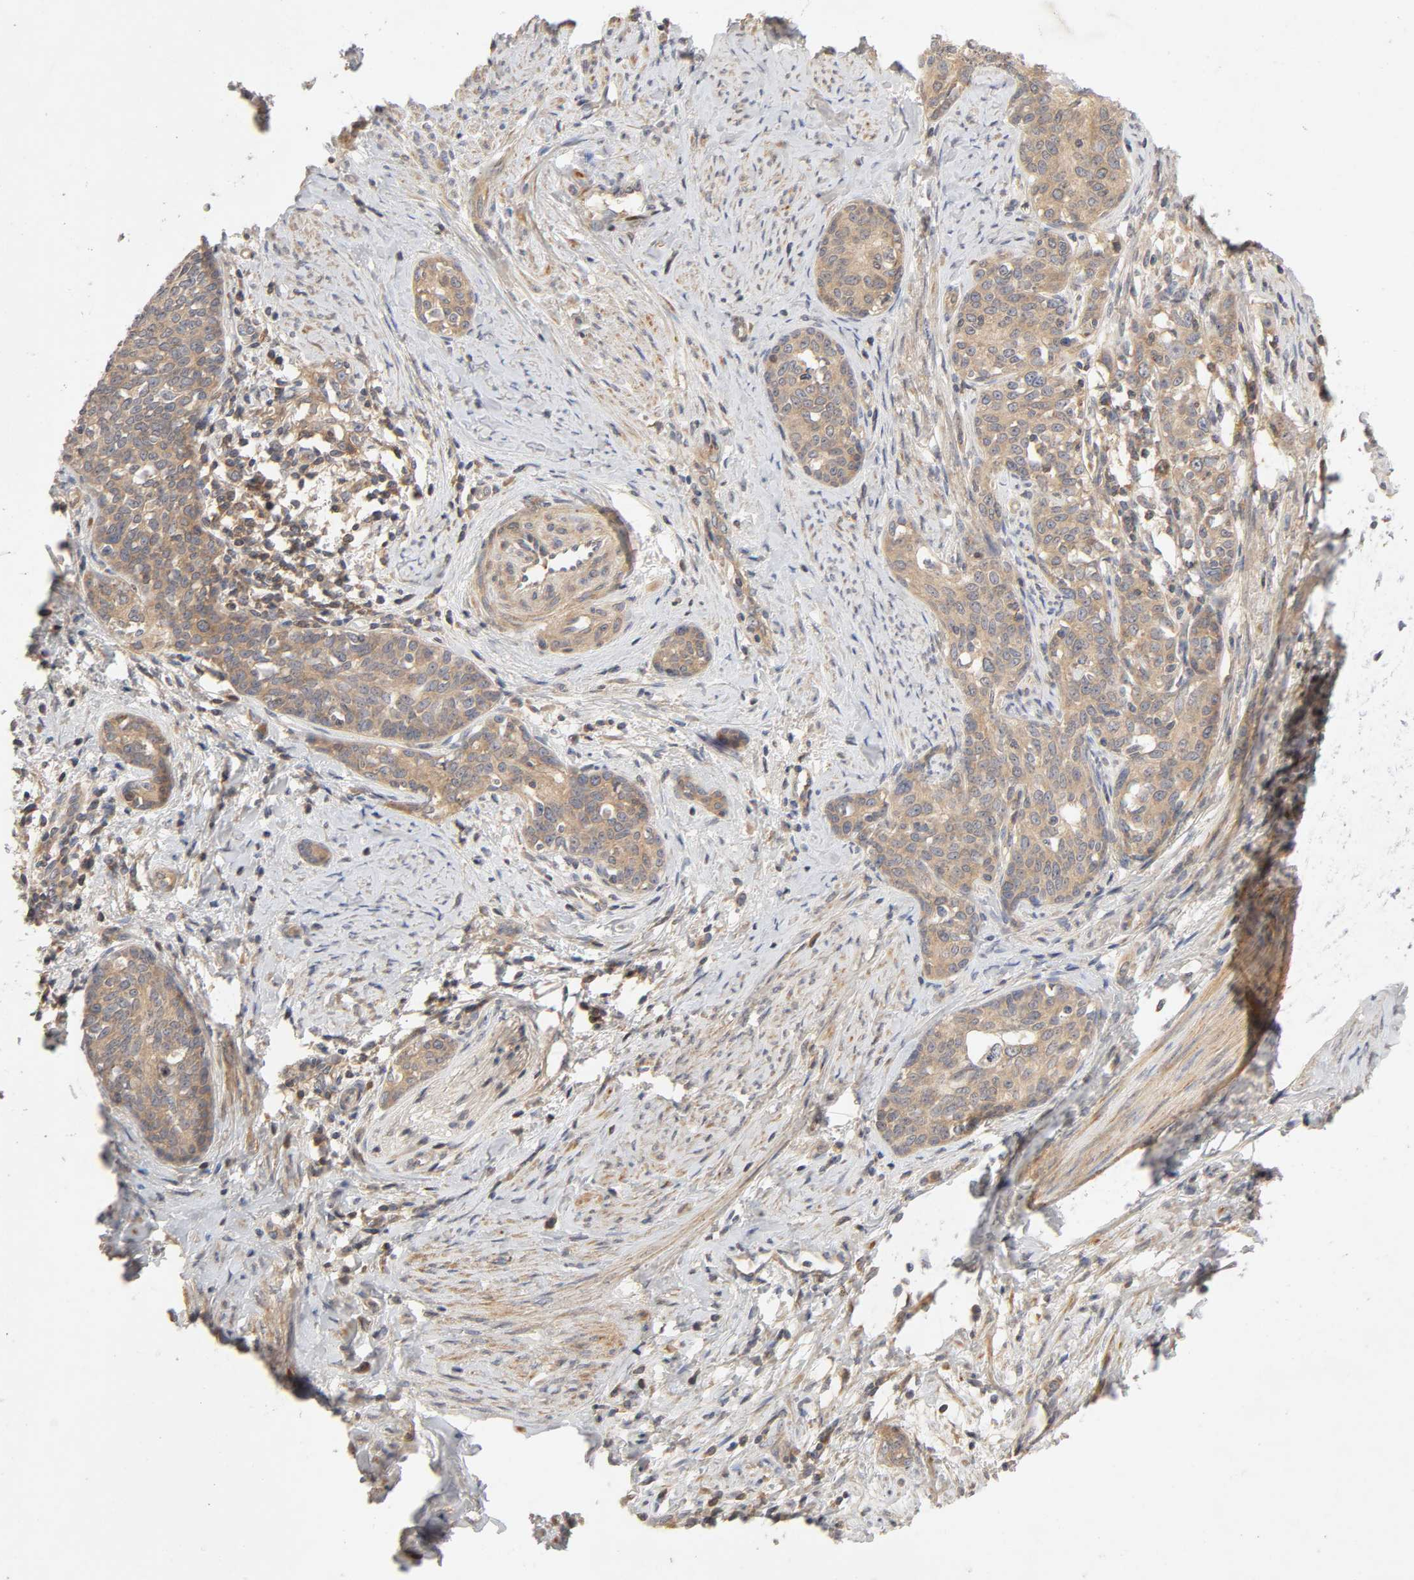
{"staining": {"intensity": "moderate", "quantity": ">75%", "location": "cytoplasmic/membranous"}, "tissue": "cervical cancer", "cell_type": "Tumor cells", "image_type": "cancer", "snomed": [{"axis": "morphology", "description": "Squamous cell carcinoma, NOS"}, {"axis": "morphology", "description": "Adenocarcinoma, NOS"}, {"axis": "topography", "description": "Cervix"}], "caption": "Cervical adenocarcinoma stained with DAB (3,3'-diaminobenzidine) immunohistochemistry (IHC) displays medium levels of moderate cytoplasmic/membranous staining in about >75% of tumor cells.", "gene": "CPB2", "patient": {"sex": "female", "age": 52}}